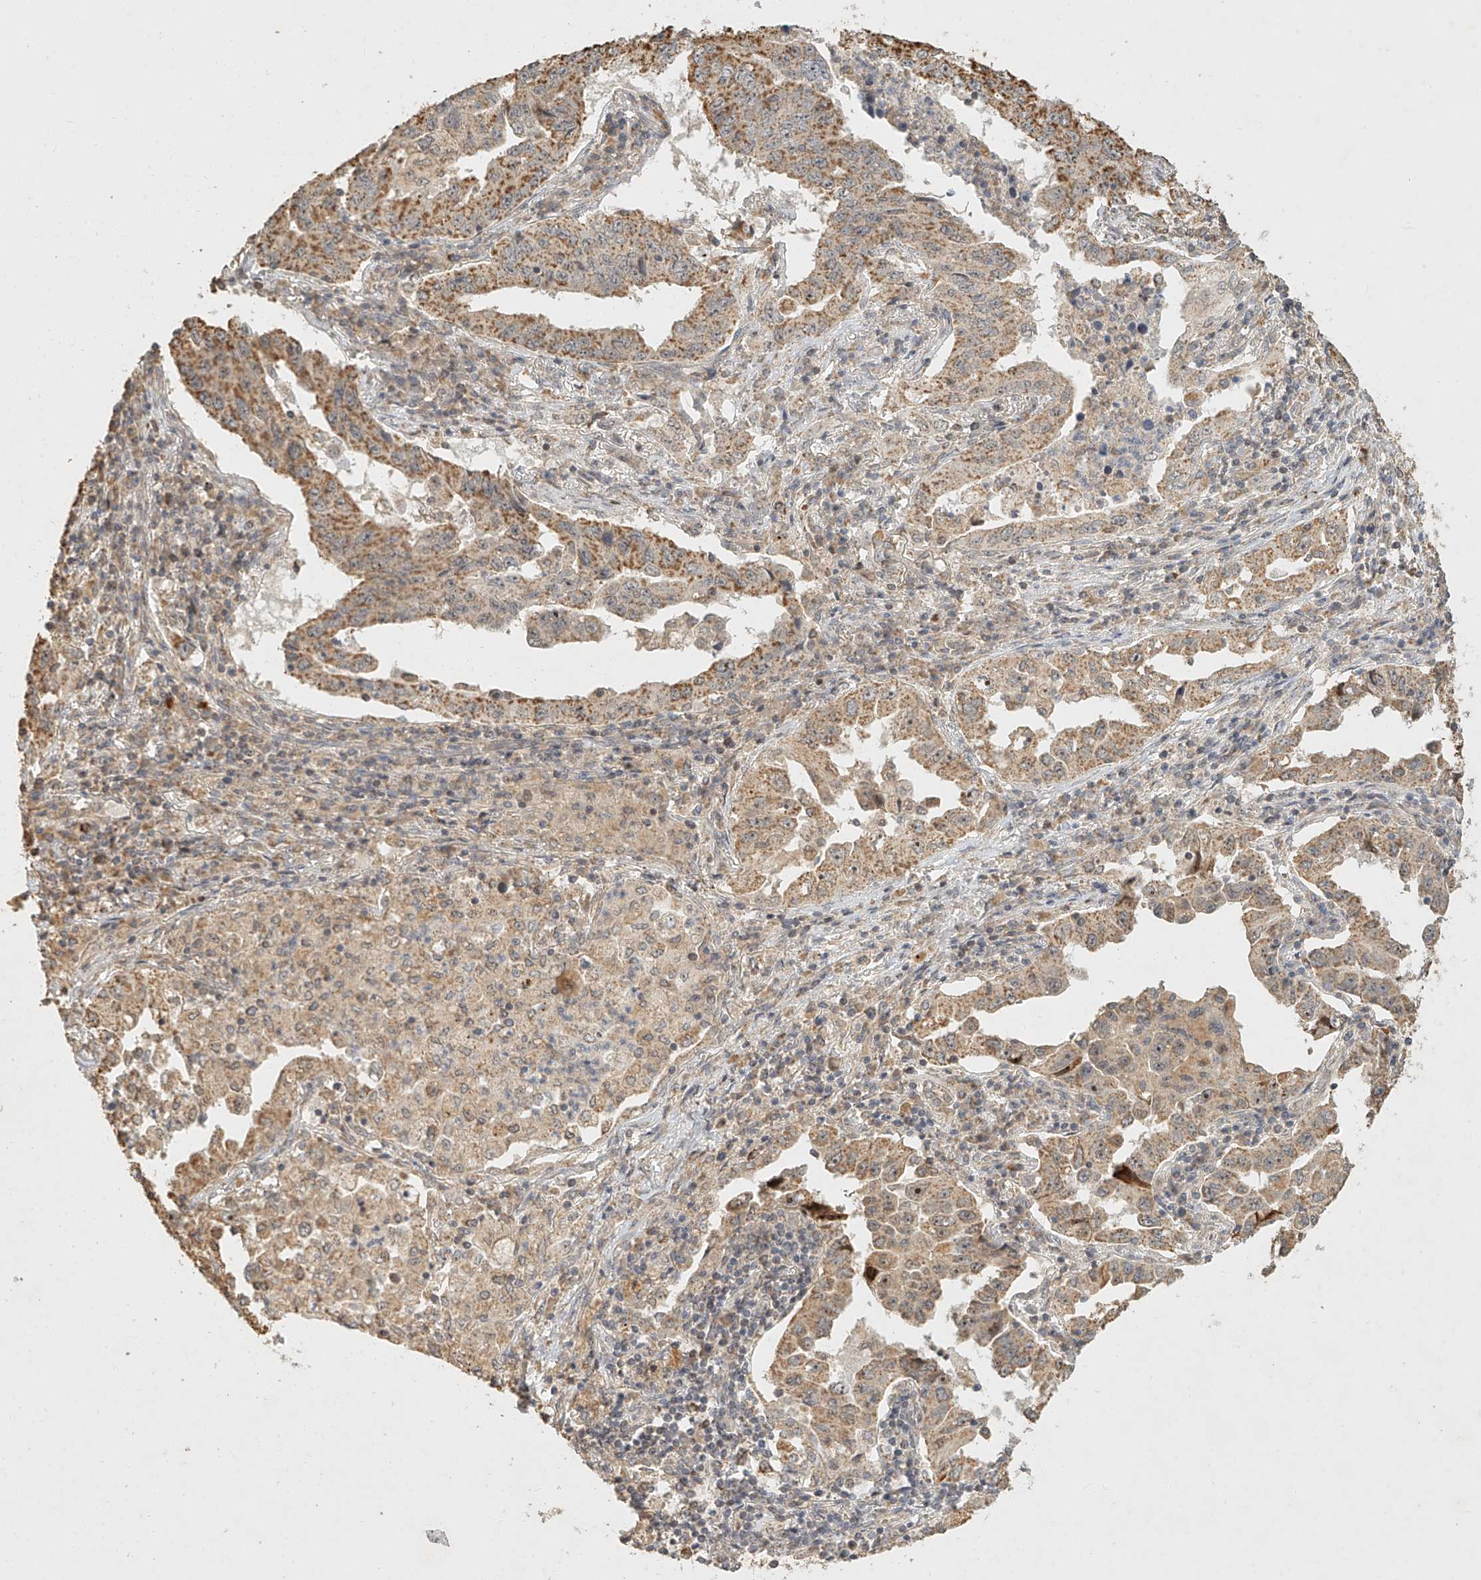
{"staining": {"intensity": "moderate", "quantity": ">75%", "location": "cytoplasmic/membranous"}, "tissue": "lung cancer", "cell_type": "Tumor cells", "image_type": "cancer", "snomed": [{"axis": "morphology", "description": "Adenocarcinoma, NOS"}, {"axis": "topography", "description": "Lung"}], "caption": "Protein expression analysis of human lung adenocarcinoma reveals moderate cytoplasmic/membranous positivity in about >75% of tumor cells. The staining was performed using DAB (3,3'-diaminobenzidine), with brown indicating positive protein expression. Nuclei are stained blue with hematoxylin.", "gene": "CXorf58", "patient": {"sex": "female", "age": 51}}